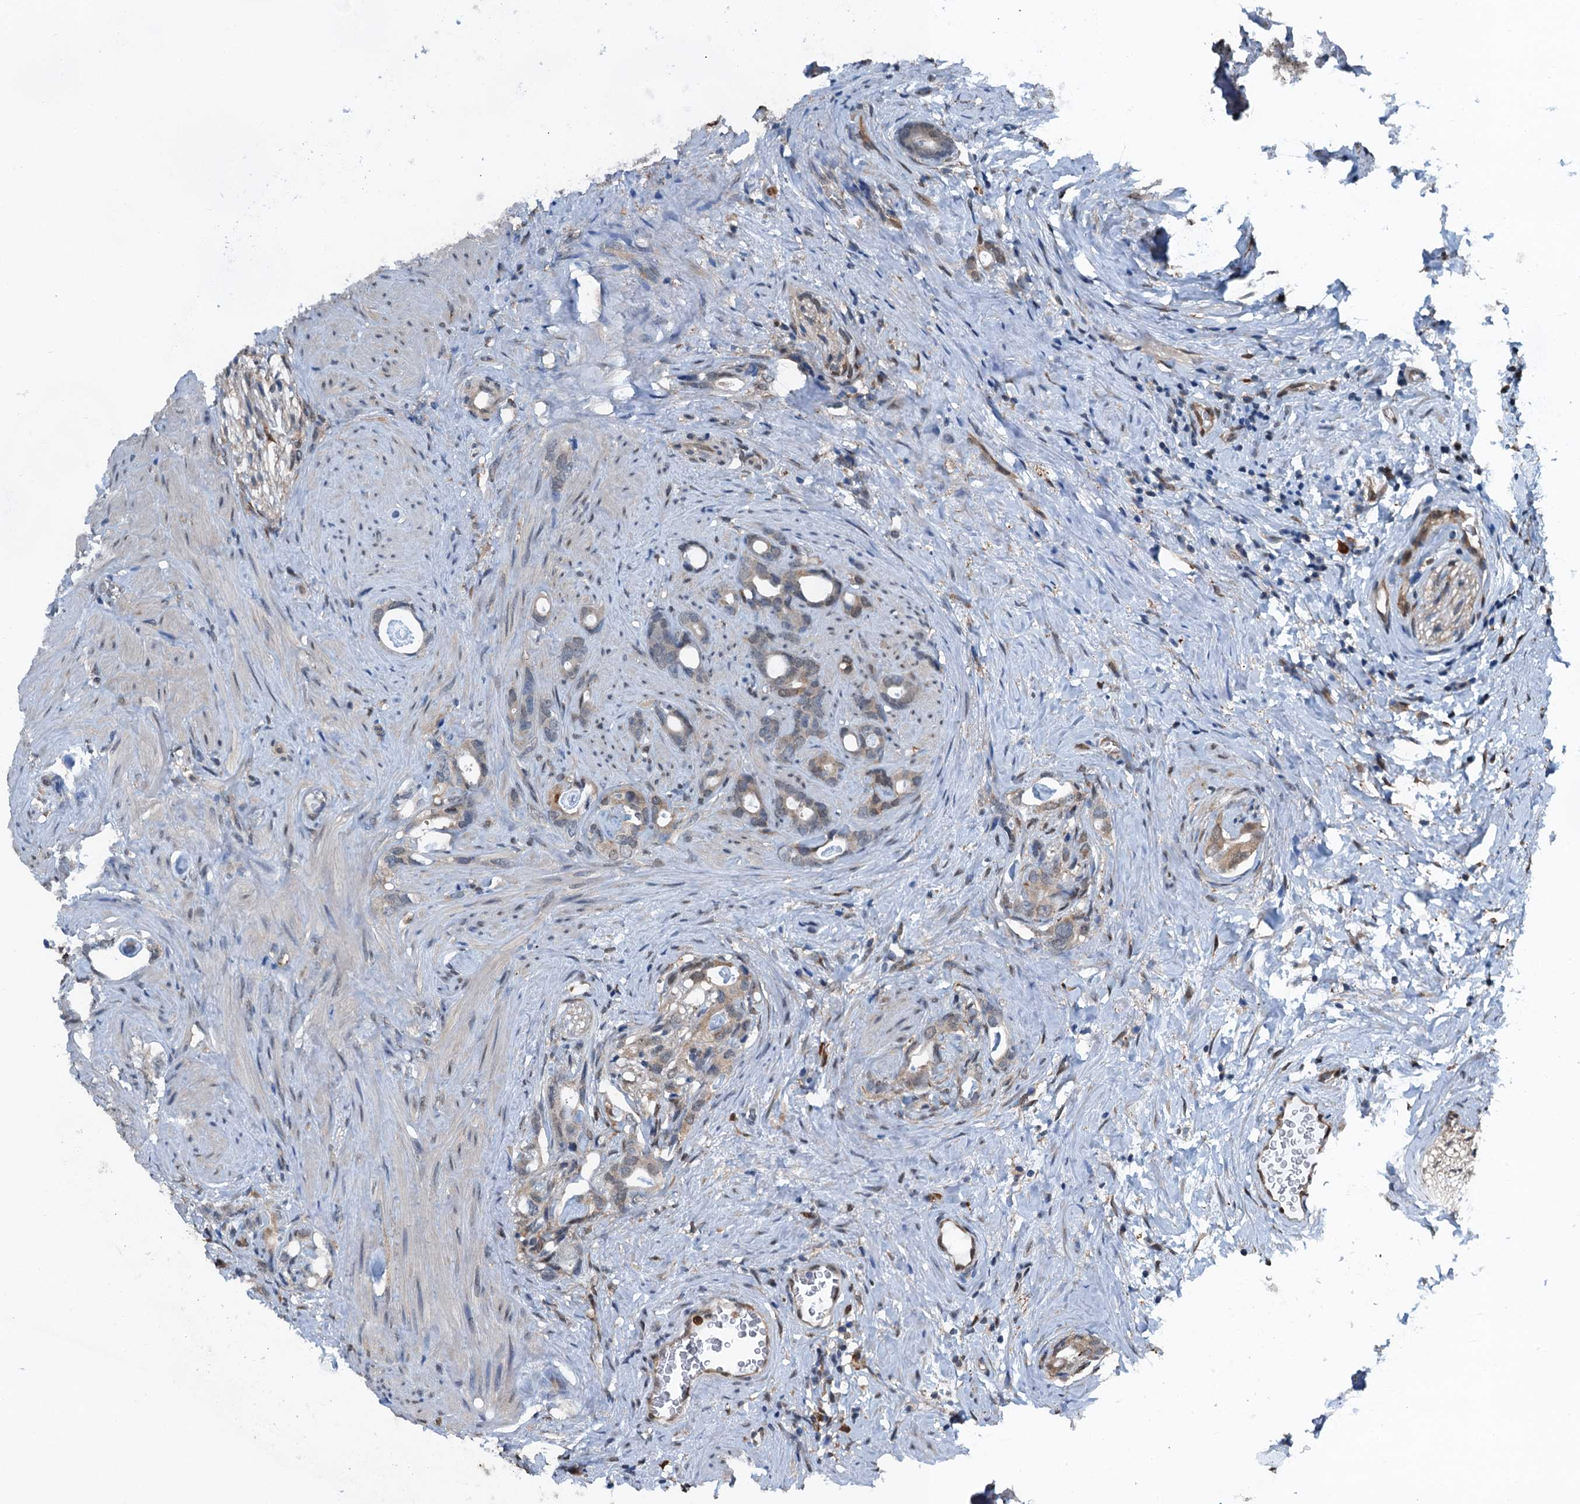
{"staining": {"intensity": "weak", "quantity": "25%-75%", "location": "cytoplasmic/membranous"}, "tissue": "prostate cancer", "cell_type": "Tumor cells", "image_type": "cancer", "snomed": [{"axis": "morphology", "description": "Adenocarcinoma, Low grade"}, {"axis": "topography", "description": "Prostate"}], "caption": "Prostate cancer (adenocarcinoma (low-grade)) stained with immunohistochemistry (IHC) exhibits weak cytoplasmic/membranous positivity in approximately 25%-75% of tumor cells. Using DAB (3,3'-diaminobenzidine) (brown) and hematoxylin (blue) stains, captured at high magnification using brightfield microscopy.", "gene": "RNH1", "patient": {"sex": "male", "age": 63}}